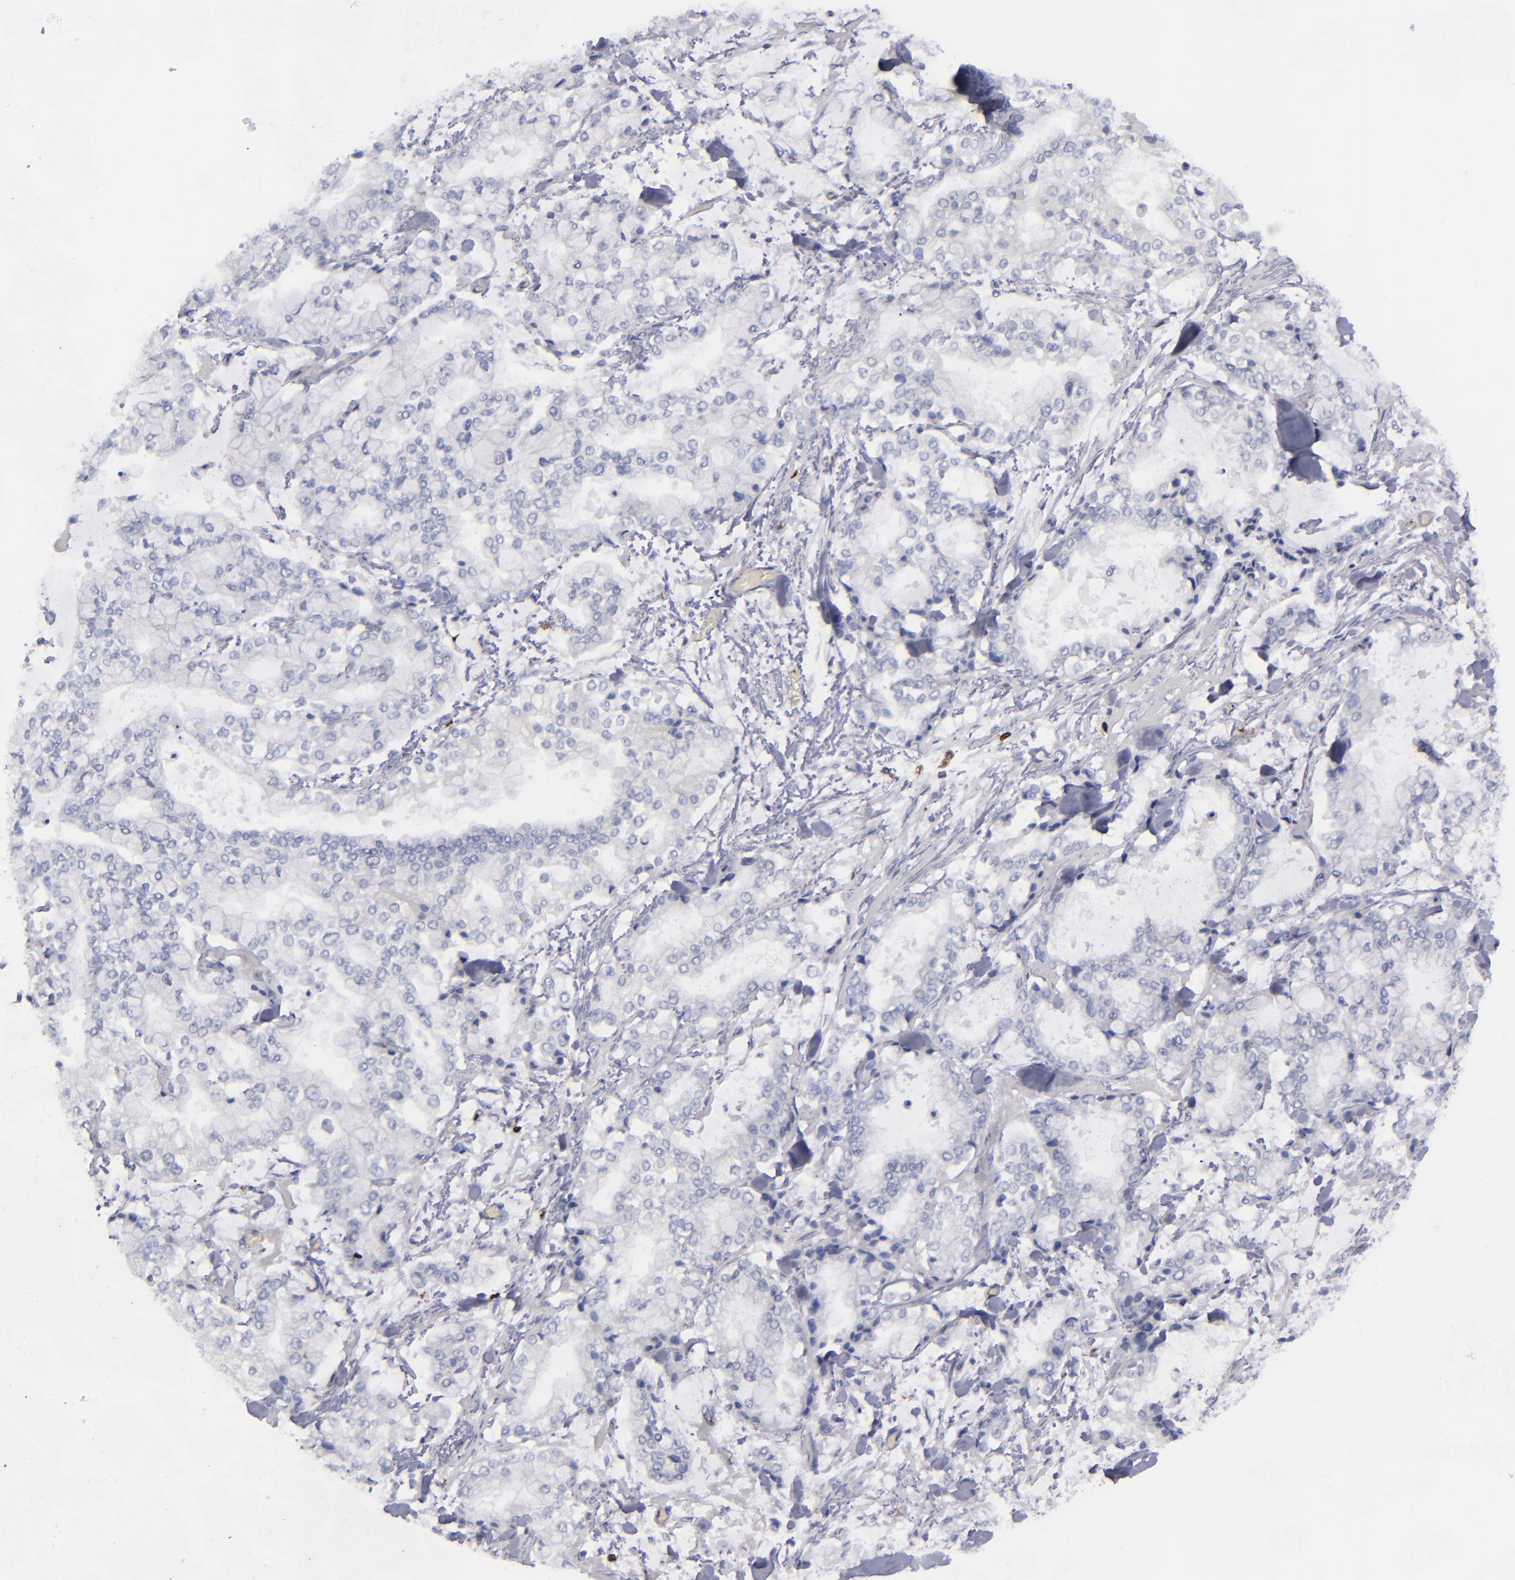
{"staining": {"intensity": "negative", "quantity": "none", "location": "none"}, "tissue": "stomach cancer", "cell_type": "Tumor cells", "image_type": "cancer", "snomed": [{"axis": "morphology", "description": "Normal tissue, NOS"}, {"axis": "morphology", "description": "Adenocarcinoma, NOS"}, {"axis": "topography", "description": "Stomach, upper"}, {"axis": "topography", "description": "Stomach"}], "caption": "This is an immunohistochemistry (IHC) micrograph of human stomach cancer (adenocarcinoma). There is no positivity in tumor cells.", "gene": "CD27", "patient": {"sex": "male", "age": 76}}